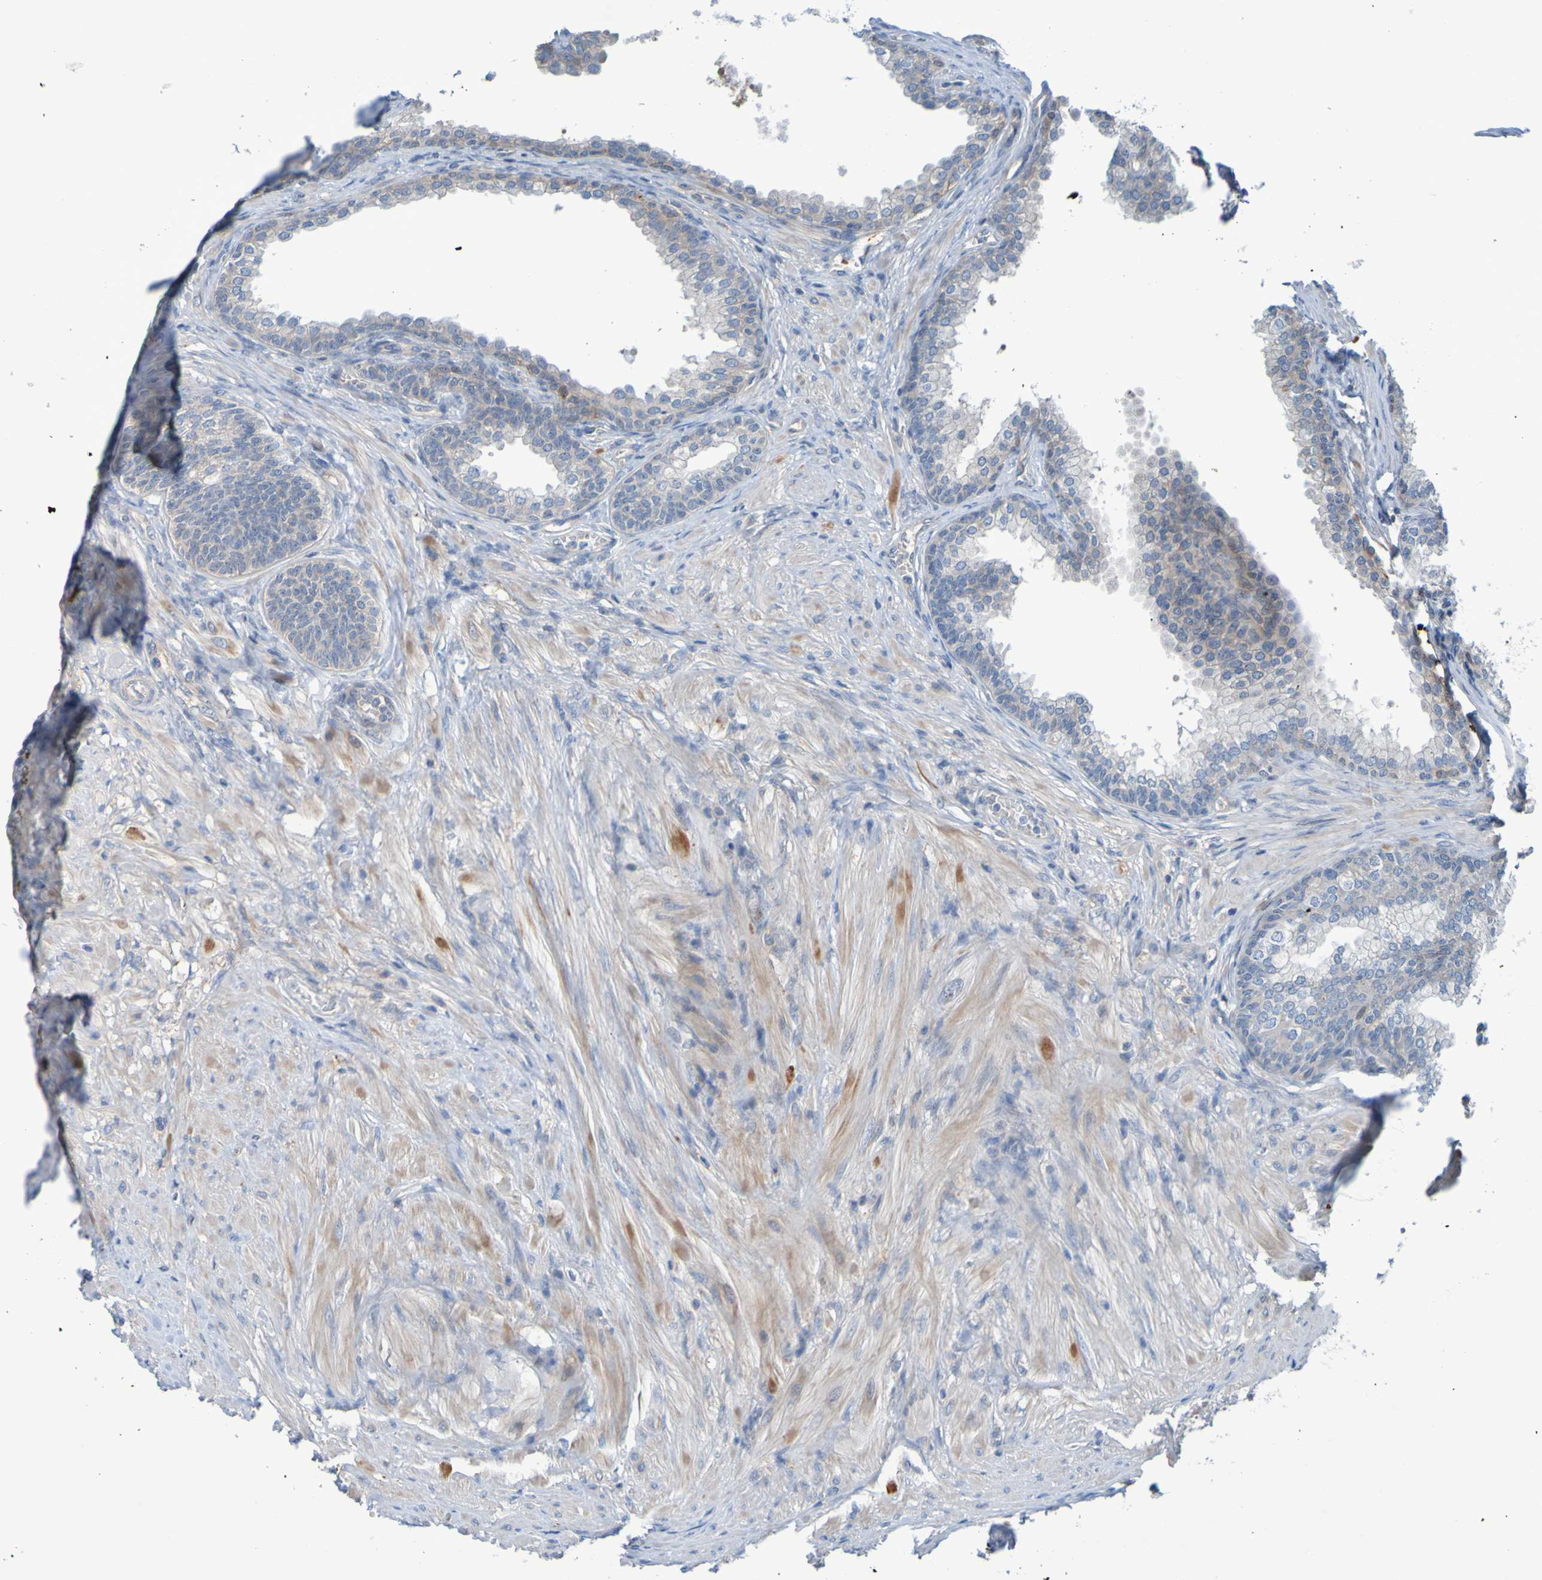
{"staining": {"intensity": "weak", "quantity": "<25%", "location": "cytoplasmic/membranous"}, "tissue": "prostate", "cell_type": "Glandular cells", "image_type": "normal", "snomed": [{"axis": "morphology", "description": "Normal tissue, NOS"}, {"axis": "morphology", "description": "Urothelial carcinoma, Low grade"}, {"axis": "topography", "description": "Urinary bladder"}, {"axis": "topography", "description": "Prostate"}], "caption": "A high-resolution image shows immunohistochemistry (IHC) staining of benign prostate, which displays no significant expression in glandular cells.", "gene": "NPRL3", "patient": {"sex": "male", "age": 60}}